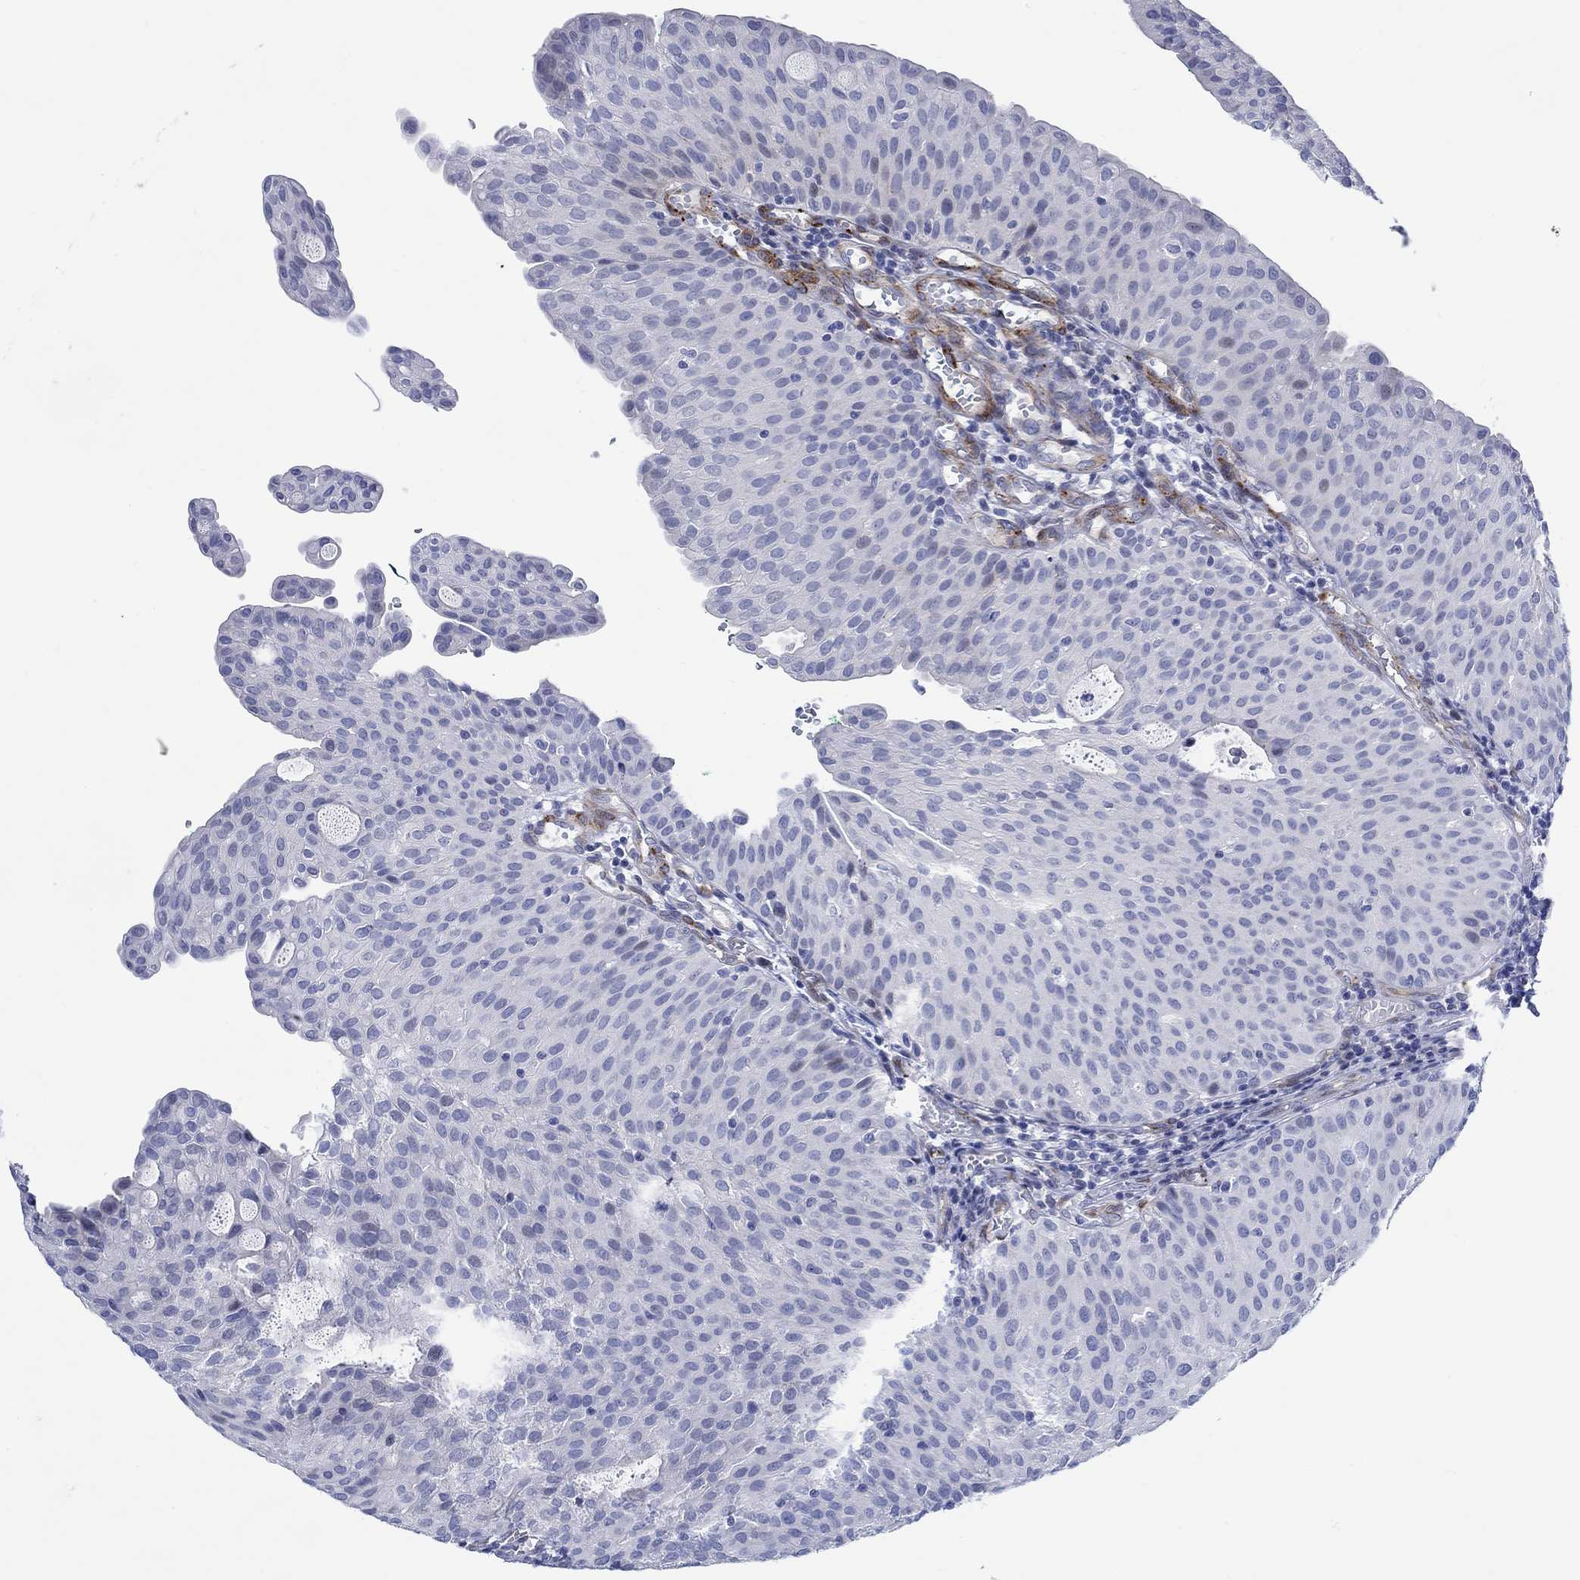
{"staining": {"intensity": "negative", "quantity": "none", "location": "none"}, "tissue": "urothelial cancer", "cell_type": "Tumor cells", "image_type": "cancer", "snomed": [{"axis": "morphology", "description": "Urothelial carcinoma, Low grade"}, {"axis": "topography", "description": "Urinary bladder"}], "caption": "Tumor cells are negative for brown protein staining in low-grade urothelial carcinoma. (DAB immunohistochemistry (IHC) with hematoxylin counter stain).", "gene": "KSR2", "patient": {"sex": "male", "age": 54}}